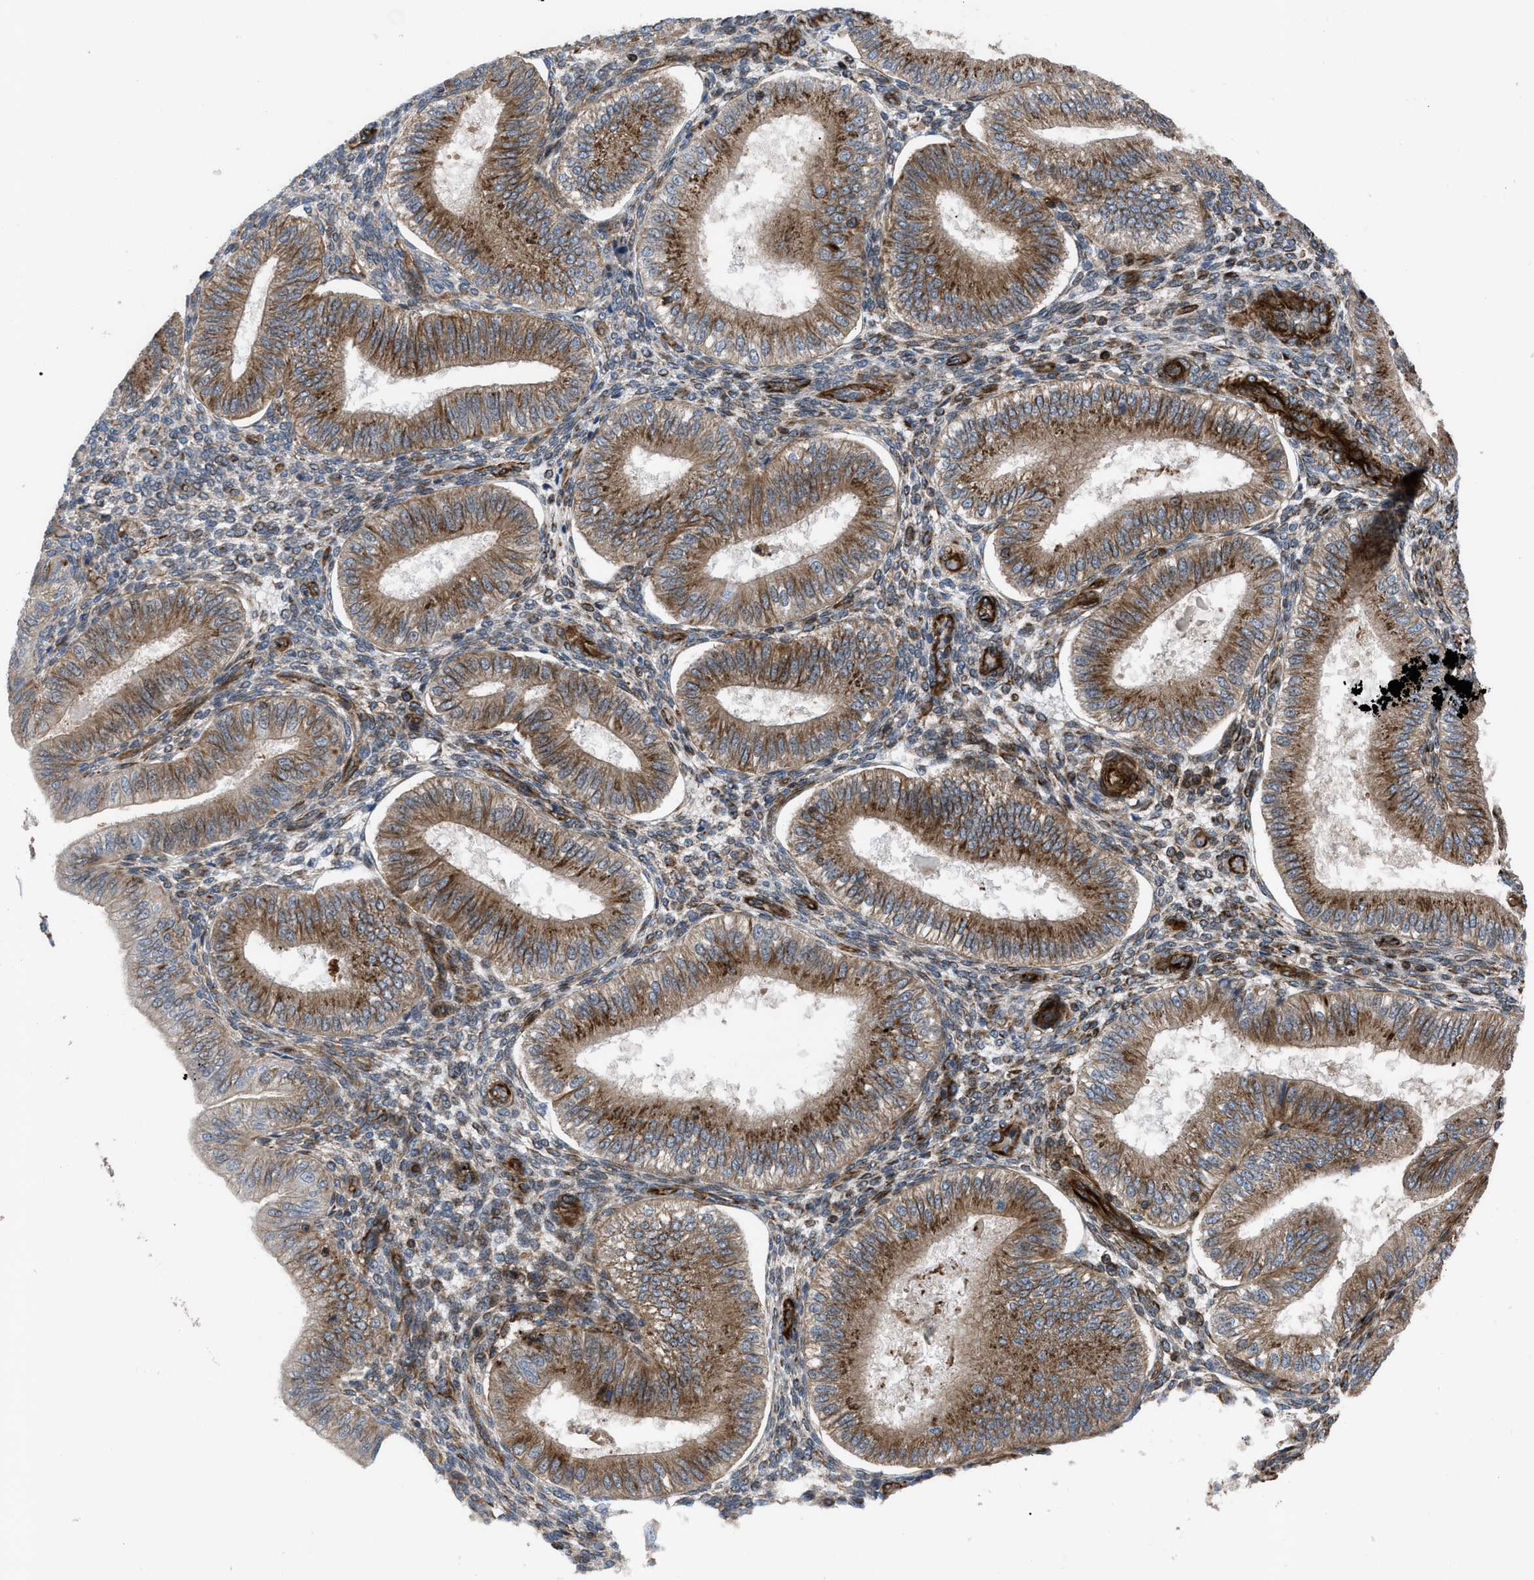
{"staining": {"intensity": "moderate", "quantity": "25%-75%", "location": "cytoplasmic/membranous"}, "tissue": "endometrium", "cell_type": "Cells in endometrial stroma", "image_type": "normal", "snomed": [{"axis": "morphology", "description": "Normal tissue, NOS"}, {"axis": "topography", "description": "Endometrium"}], "caption": "IHC (DAB) staining of normal human endometrium displays moderate cytoplasmic/membranous protein expression in about 25%-75% of cells in endometrial stroma. (DAB (3,3'-diaminobenzidine) IHC, brown staining for protein, blue staining for nuclei).", "gene": "PTPRE", "patient": {"sex": "female", "age": 39}}